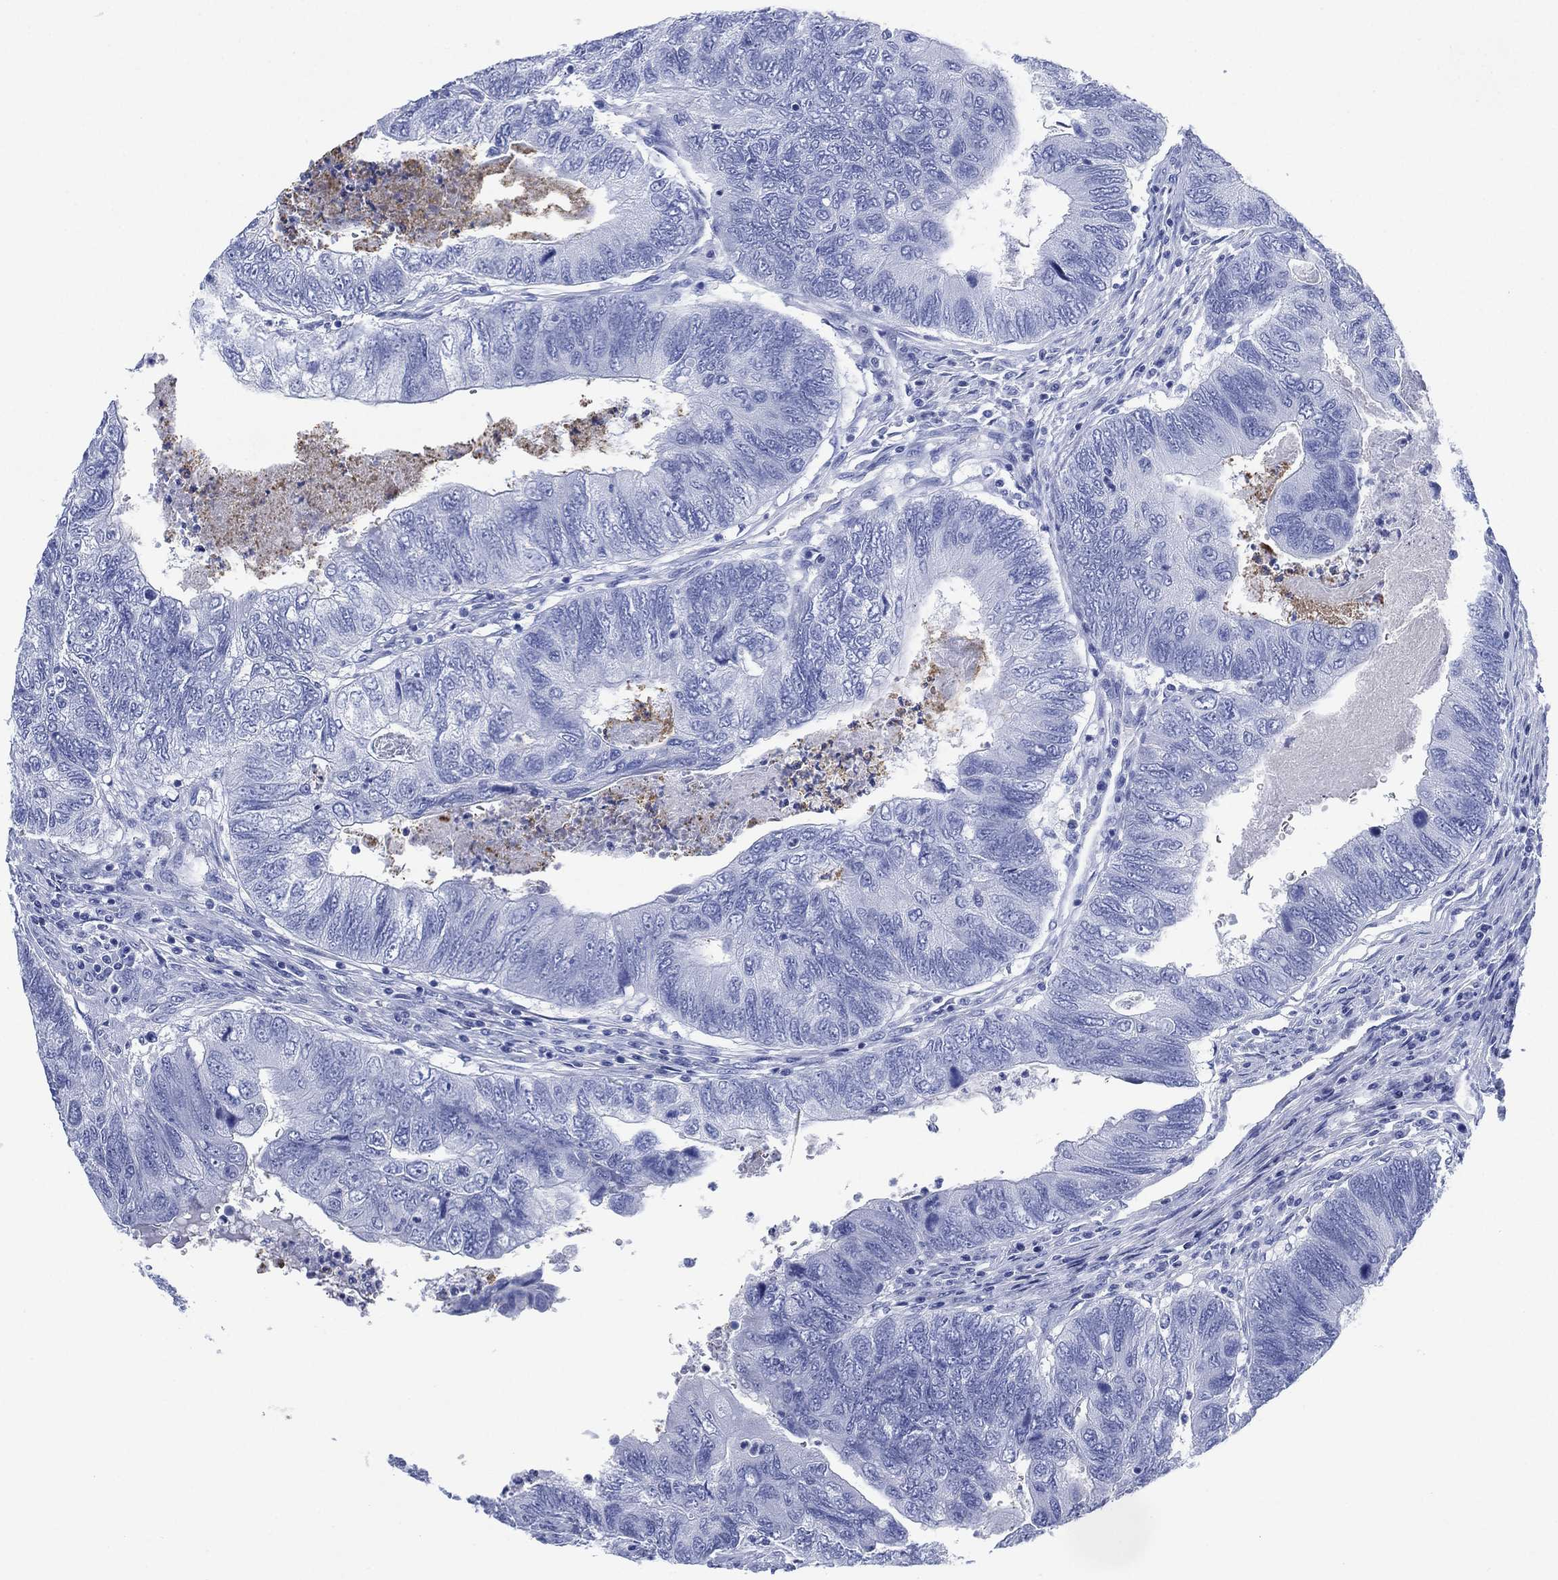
{"staining": {"intensity": "negative", "quantity": "none", "location": "none"}, "tissue": "colorectal cancer", "cell_type": "Tumor cells", "image_type": "cancer", "snomed": [{"axis": "morphology", "description": "Adenocarcinoma, NOS"}, {"axis": "topography", "description": "Colon"}], "caption": "This is an immunohistochemistry image of human colorectal cancer (adenocarcinoma). There is no staining in tumor cells.", "gene": "SIGLECL1", "patient": {"sex": "female", "age": 67}}